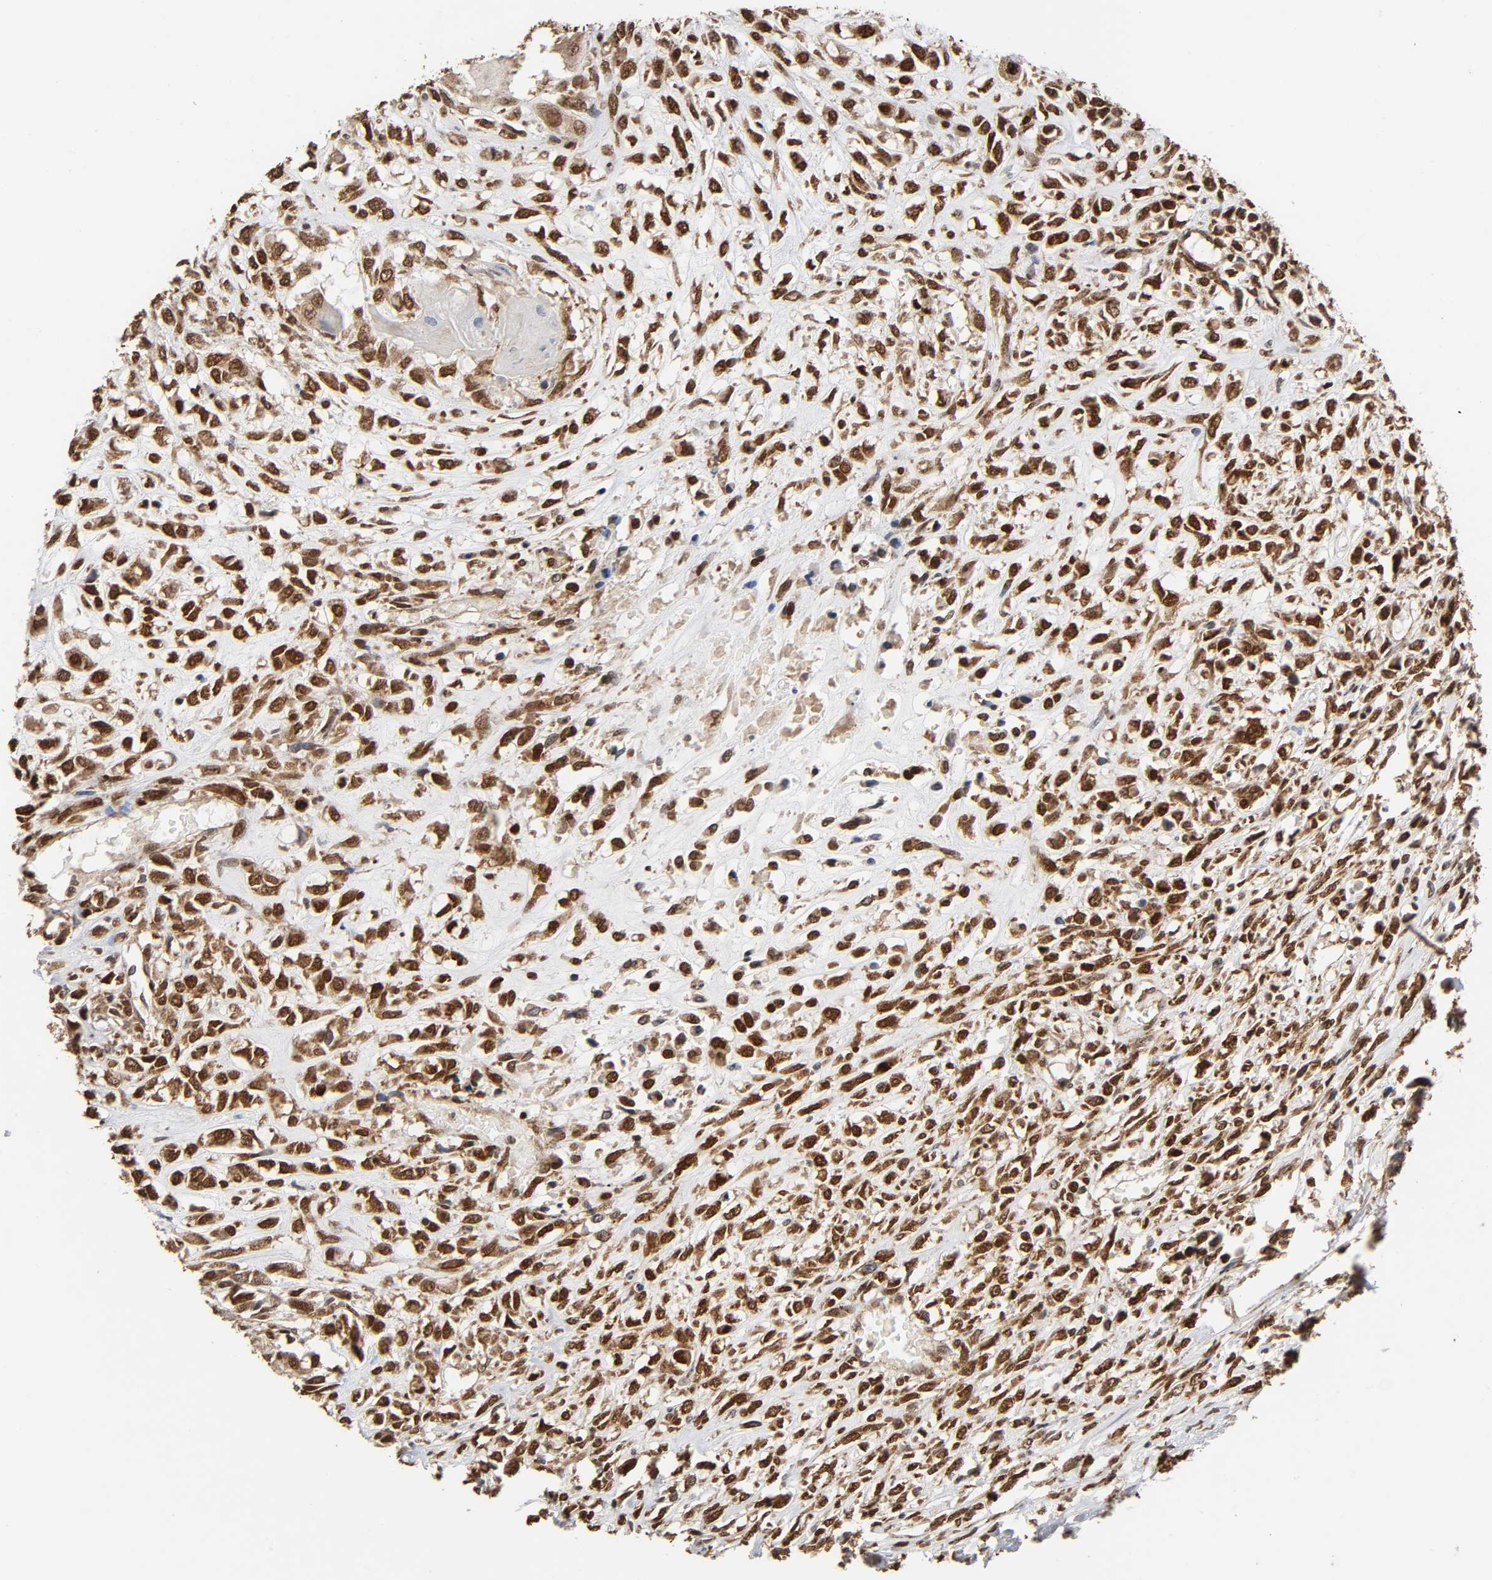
{"staining": {"intensity": "strong", "quantity": ">75%", "location": "nuclear"}, "tissue": "head and neck cancer", "cell_type": "Tumor cells", "image_type": "cancer", "snomed": [{"axis": "morphology", "description": "Necrosis, NOS"}, {"axis": "morphology", "description": "Neoplasm, malignant, NOS"}, {"axis": "topography", "description": "Salivary gland"}, {"axis": "topography", "description": "Head-Neck"}], "caption": "This photomicrograph demonstrates immunohistochemistry staining of head and neck cancer, with high strong nuclear expression in about >75% of tumor cells.", "gene": "ZNF384", "patient": {"sex": "male", "age": 43}}